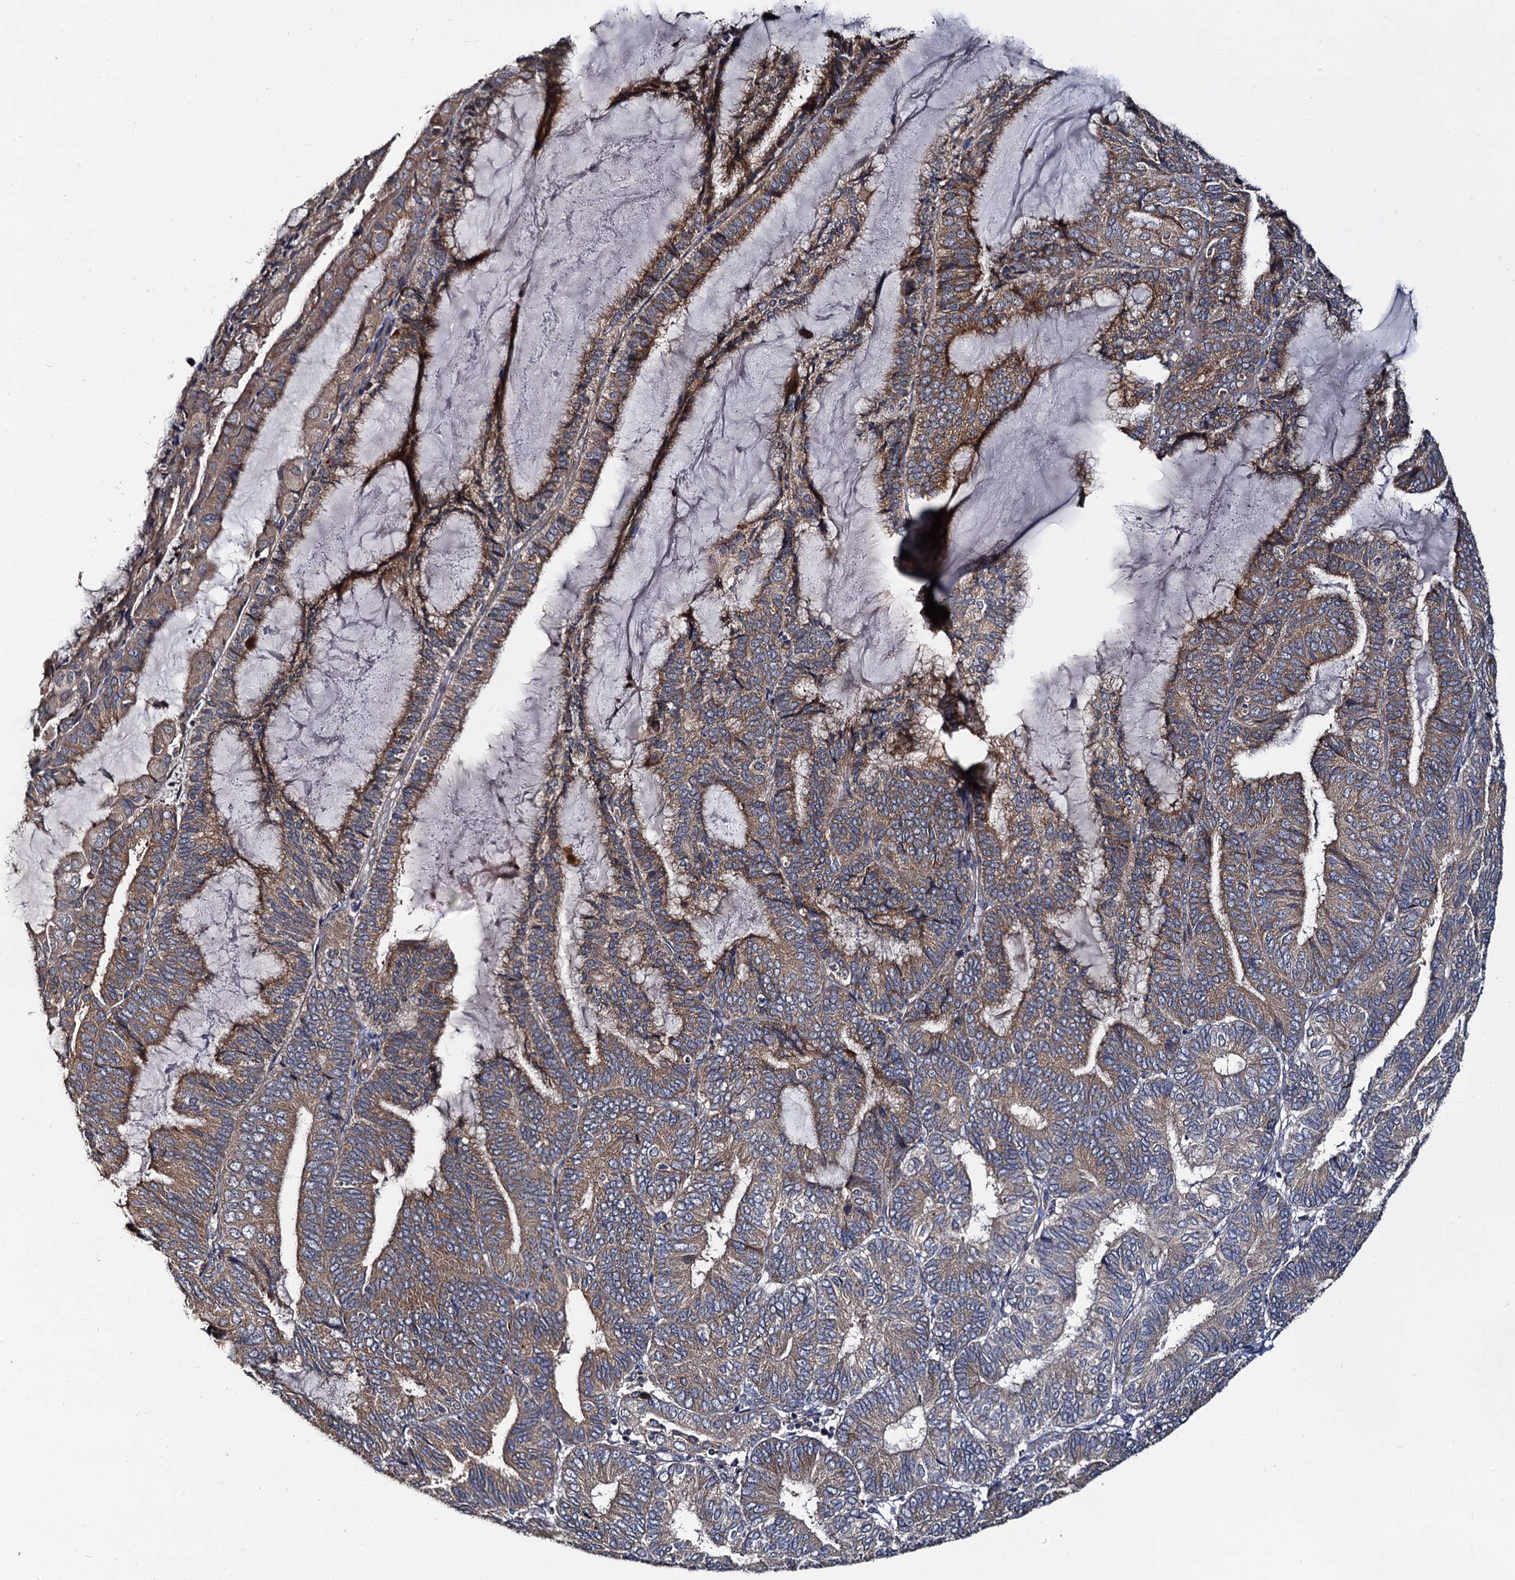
{"staining": {"intensity": "moderate", "quantity": "25%-75%", "location": "cytoplasmic/membranous"}, "tissue": "endometrial cancer", "cell_type": "Tumor cells", "image_type": "cancer", "snomed": [{"axis": "morphology", "description": "Adenocarcinoma, NOS"}, {"axis": "topography", "description": "Endometrium"}], "caption": "A micrograph of human endometrial adenocarcinoma stained for a protein displays moderate cytoplasmic/membranous brown staining in tumor cells.", "gene": "WWC3", "patient": {"sex": "female", "age": 81}}